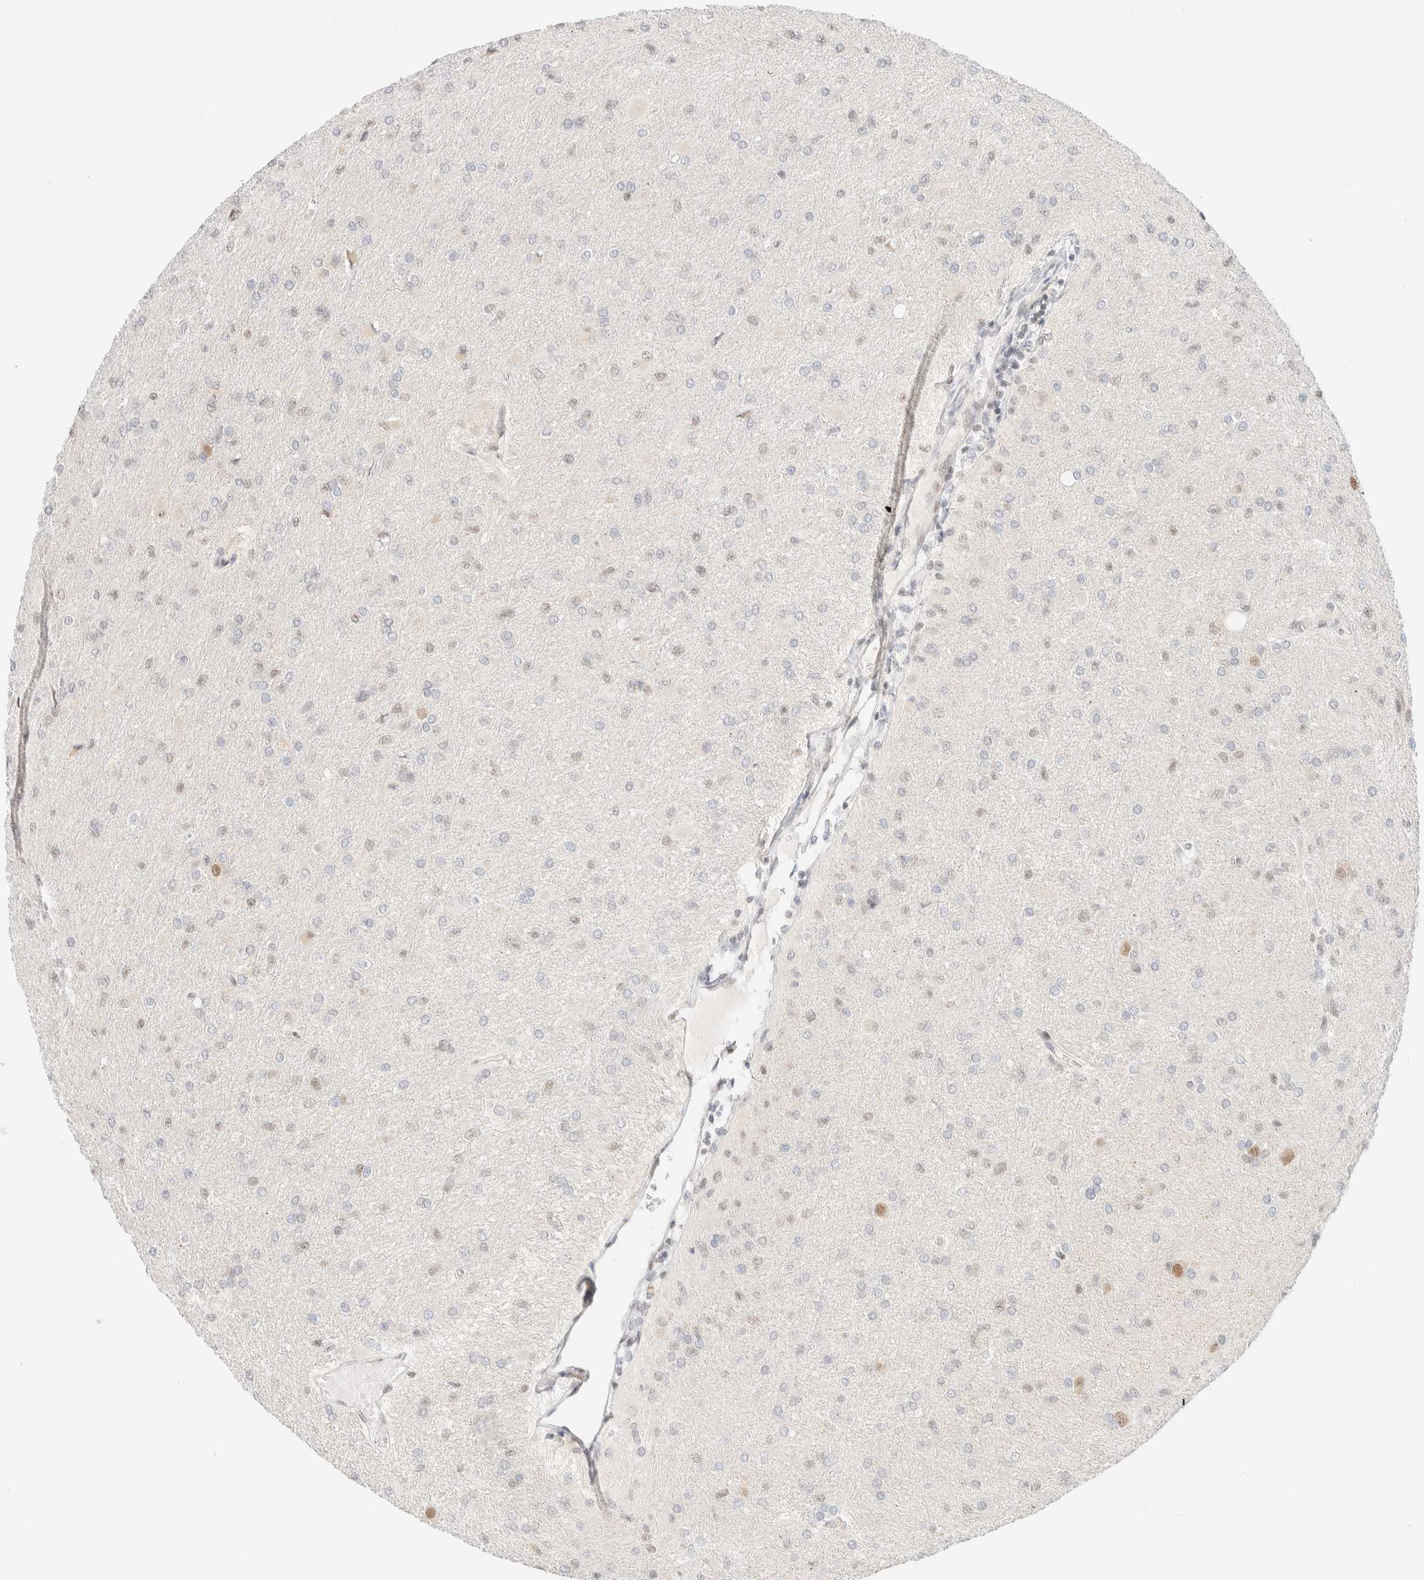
{"staining": {"intensity": "weak", "quantity": "<25%", "location": "nuclear"}, "tissue": "glioma", "cell_type": "Tumor cells", "image_type": "cancer", "snomed": [{"axis": "morphology", "description": "Glioma, malignant, High grade"}, {"axis": "topography", "description": "Cerebral cortex"}], "caption": "An immunohistochemistry photomicrograph of malignant high-grade glioma is shown. There is no staining in tumor cells of malignant high-grade glioma.", "gene": "PYGO2", "patient": {"sex": "female", "age": 36}}